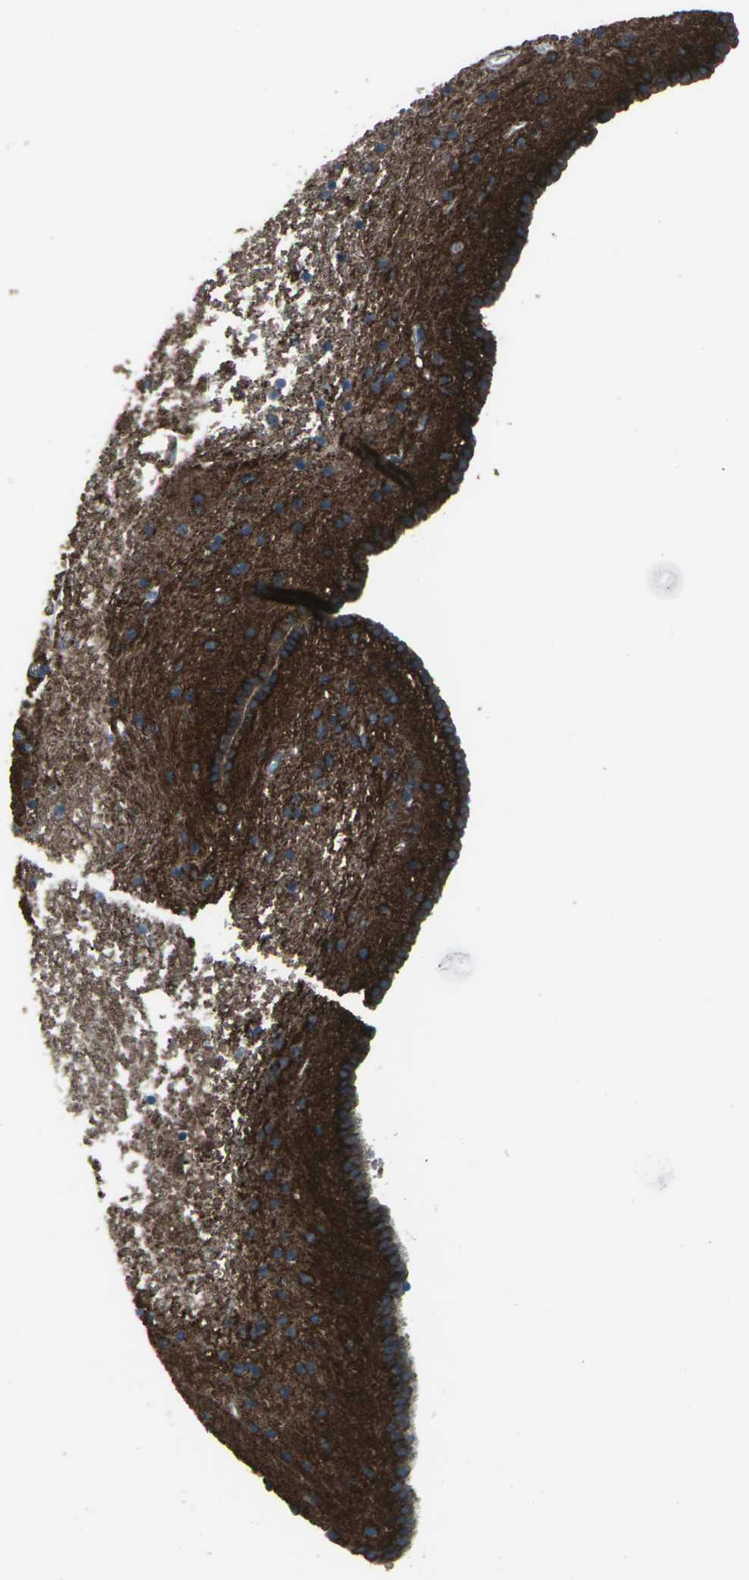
{"staining": {"intensity": "moderate", "quantity": "<25%", "location": "cytoplasmic/membranous"}, "tissue": "caudate", "cell_type": "Glial cells", "image_type": "normal", "snomed": [{"axis": "morphology", "description": "Normal tissue, NOS"}, {"axis": "topography", "description": "Lateral ventricle wall"}], "caption": "Immunohistochemical staining of normal human caudate exhibits <25% levels of moderate cytoplasmic/membranous protein positivity in approximately <25% of glial cells.", "gene": "CMTM4", "patient": {"sex": "male", "age": 45}}